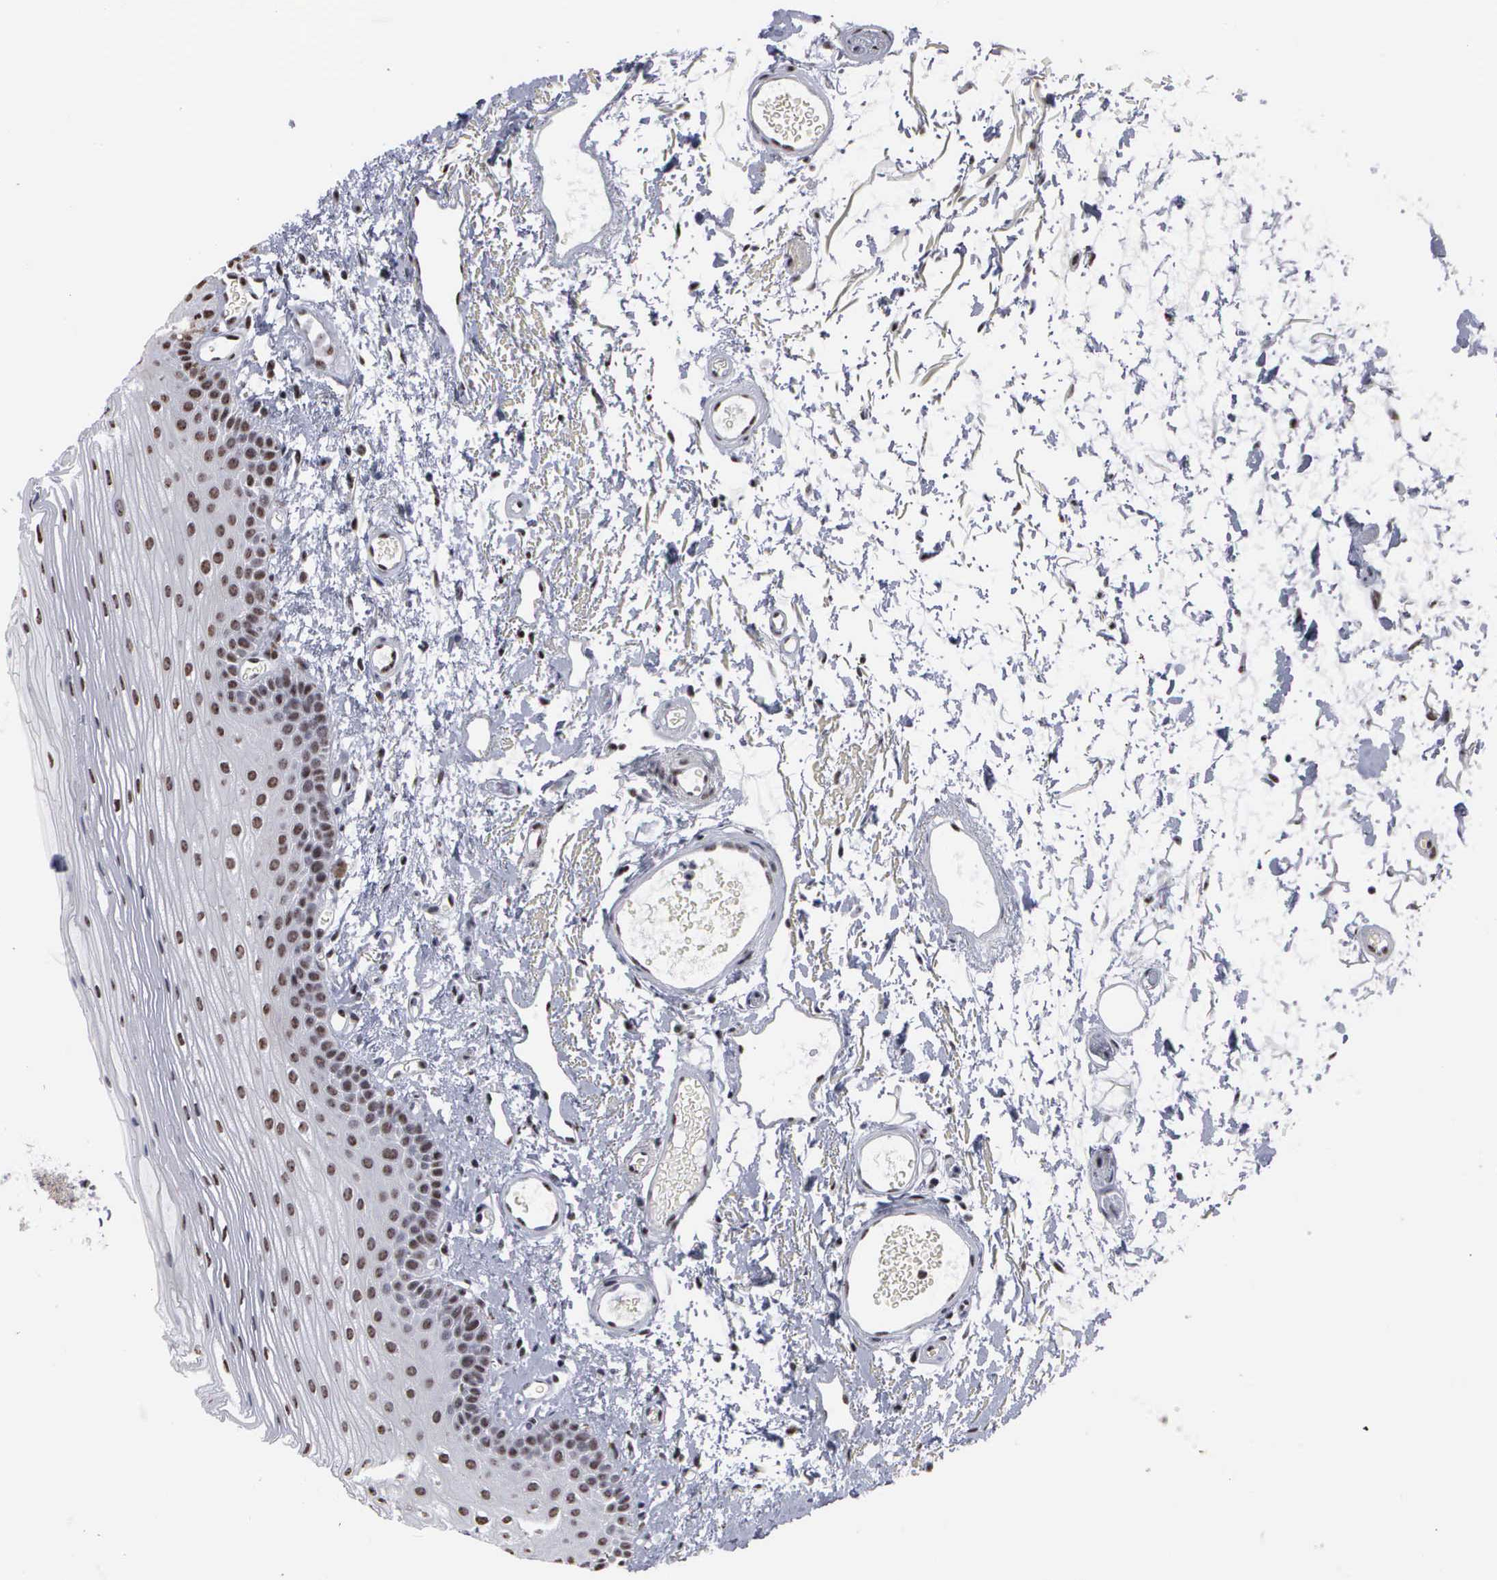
{"staining": {"intensity": "strong", "quantity": ">75%", "location": "nuclear"}, "tissue": "oral mucosa", "cell_type": "Squamous epithelial cells", "image_type": "normal", "snomed": [{"axis": "morphology", "description": "Normal tissue, NOS"}, {"axis": "topography", "description": "Oral tissue"}], "caption": "Human oral mucosa stained for a protein (brown) exhibits strong nuclear positive staining in approximately >75% of squamous epithelial cells.", "gene": "KIAA0586", "patient": {"sex": "male", "age": 52}}